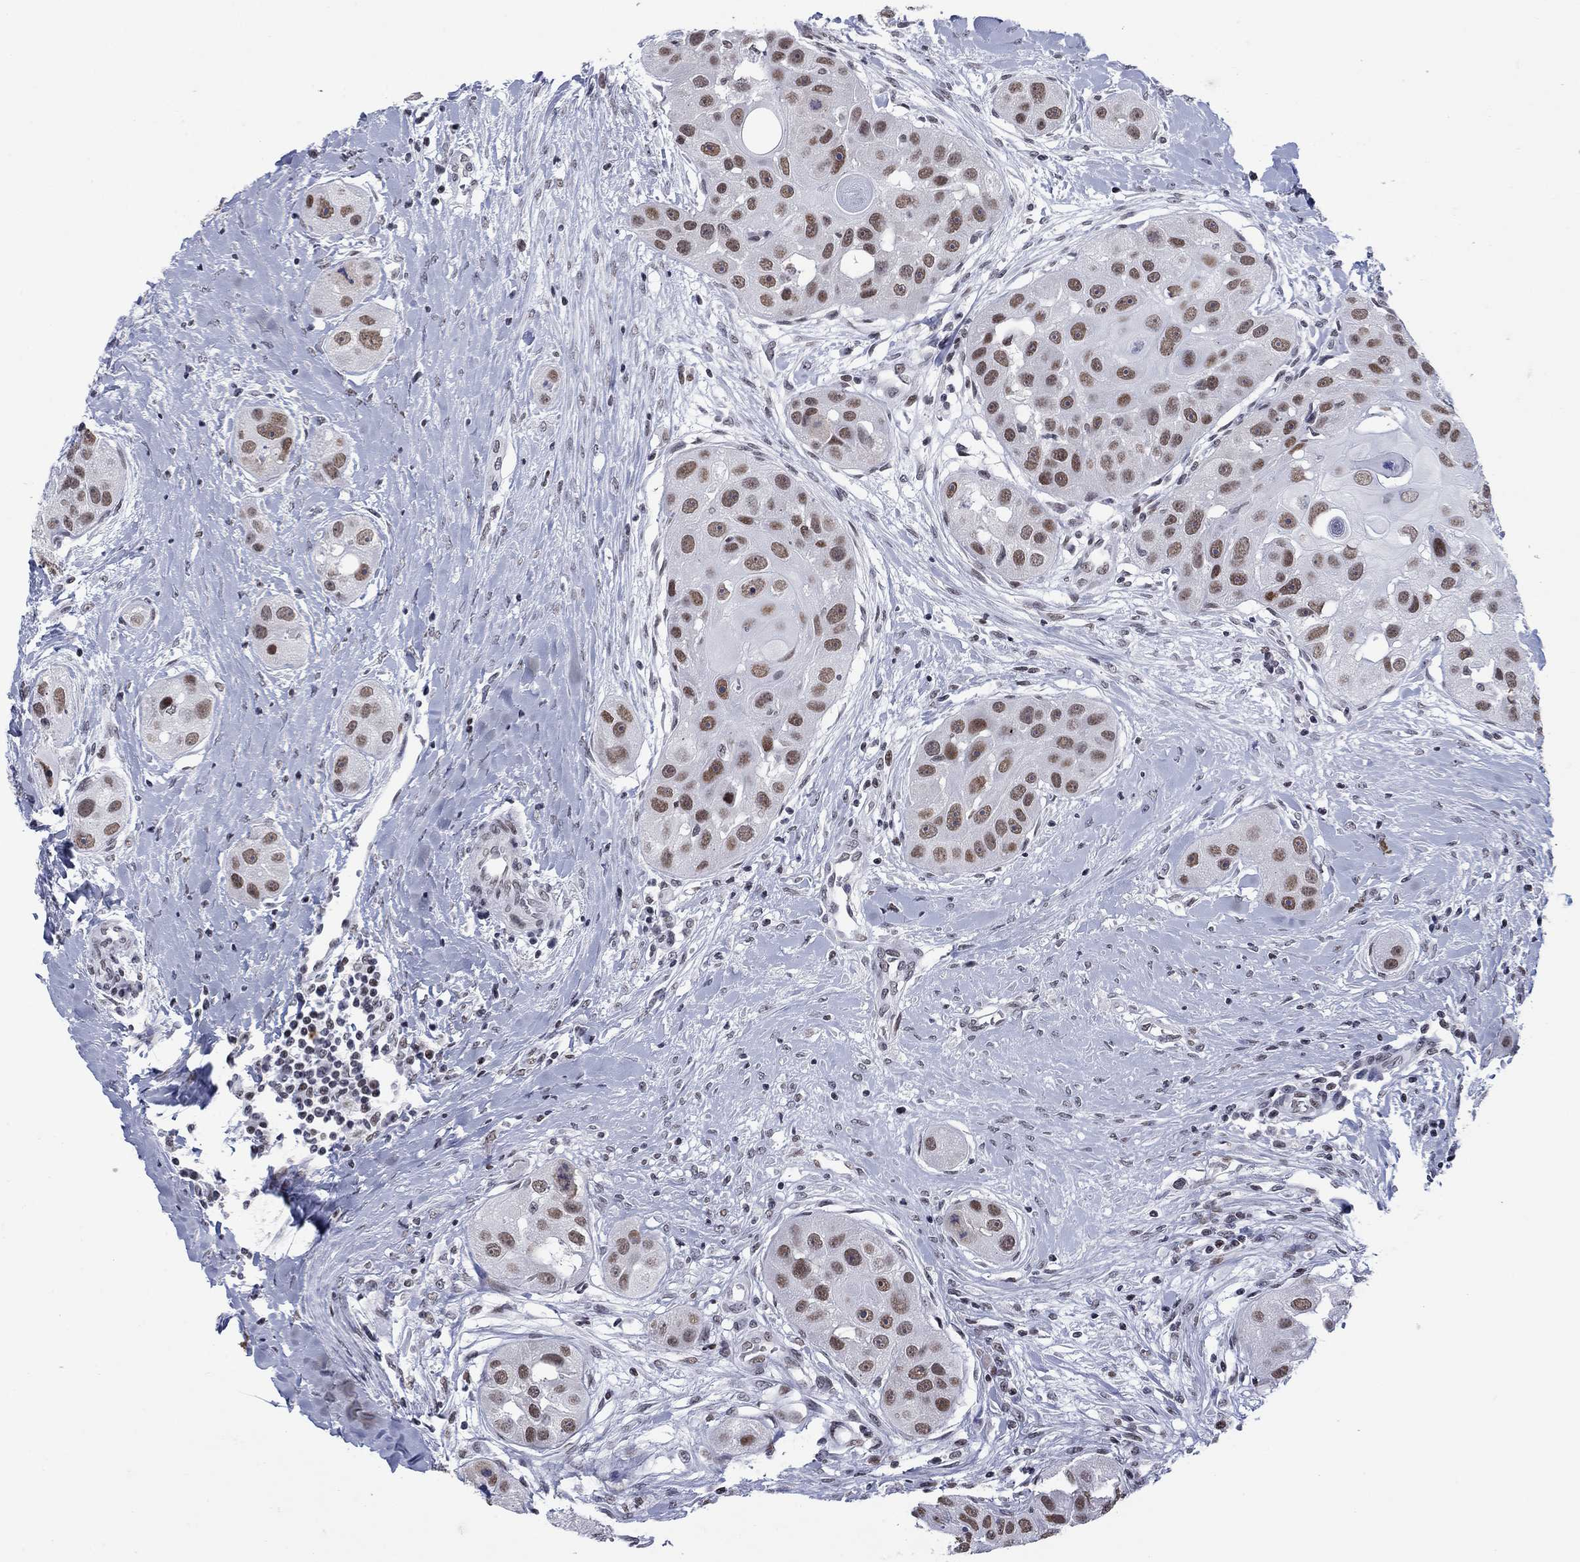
{"staining": {"intensity": "moderate", "quantity": ">75%", "location": "nuclear"}, "tissue": "head and neck cancer", "cell_type": "Tumor cells", "image_type": "cancer", "snomed": [{"axis": "morphology", "description": "Normal tissue, NOS"}, {"axis": "morphology", "description": "Squamous cell carcinoma, NOS"}, {"axis": "topography", "description": "Skeletal muscle"}, {"axis": "topography", "description": "Head-Neck"}], "caption": "Immunohistochemical staining of human head and neck squamous cell carcinoma reveals moderate nuclear protein expression in approximately >75% of tumor cells.", "gene": "NPAS3", "patient": {"sex": "male", "age": 51}}